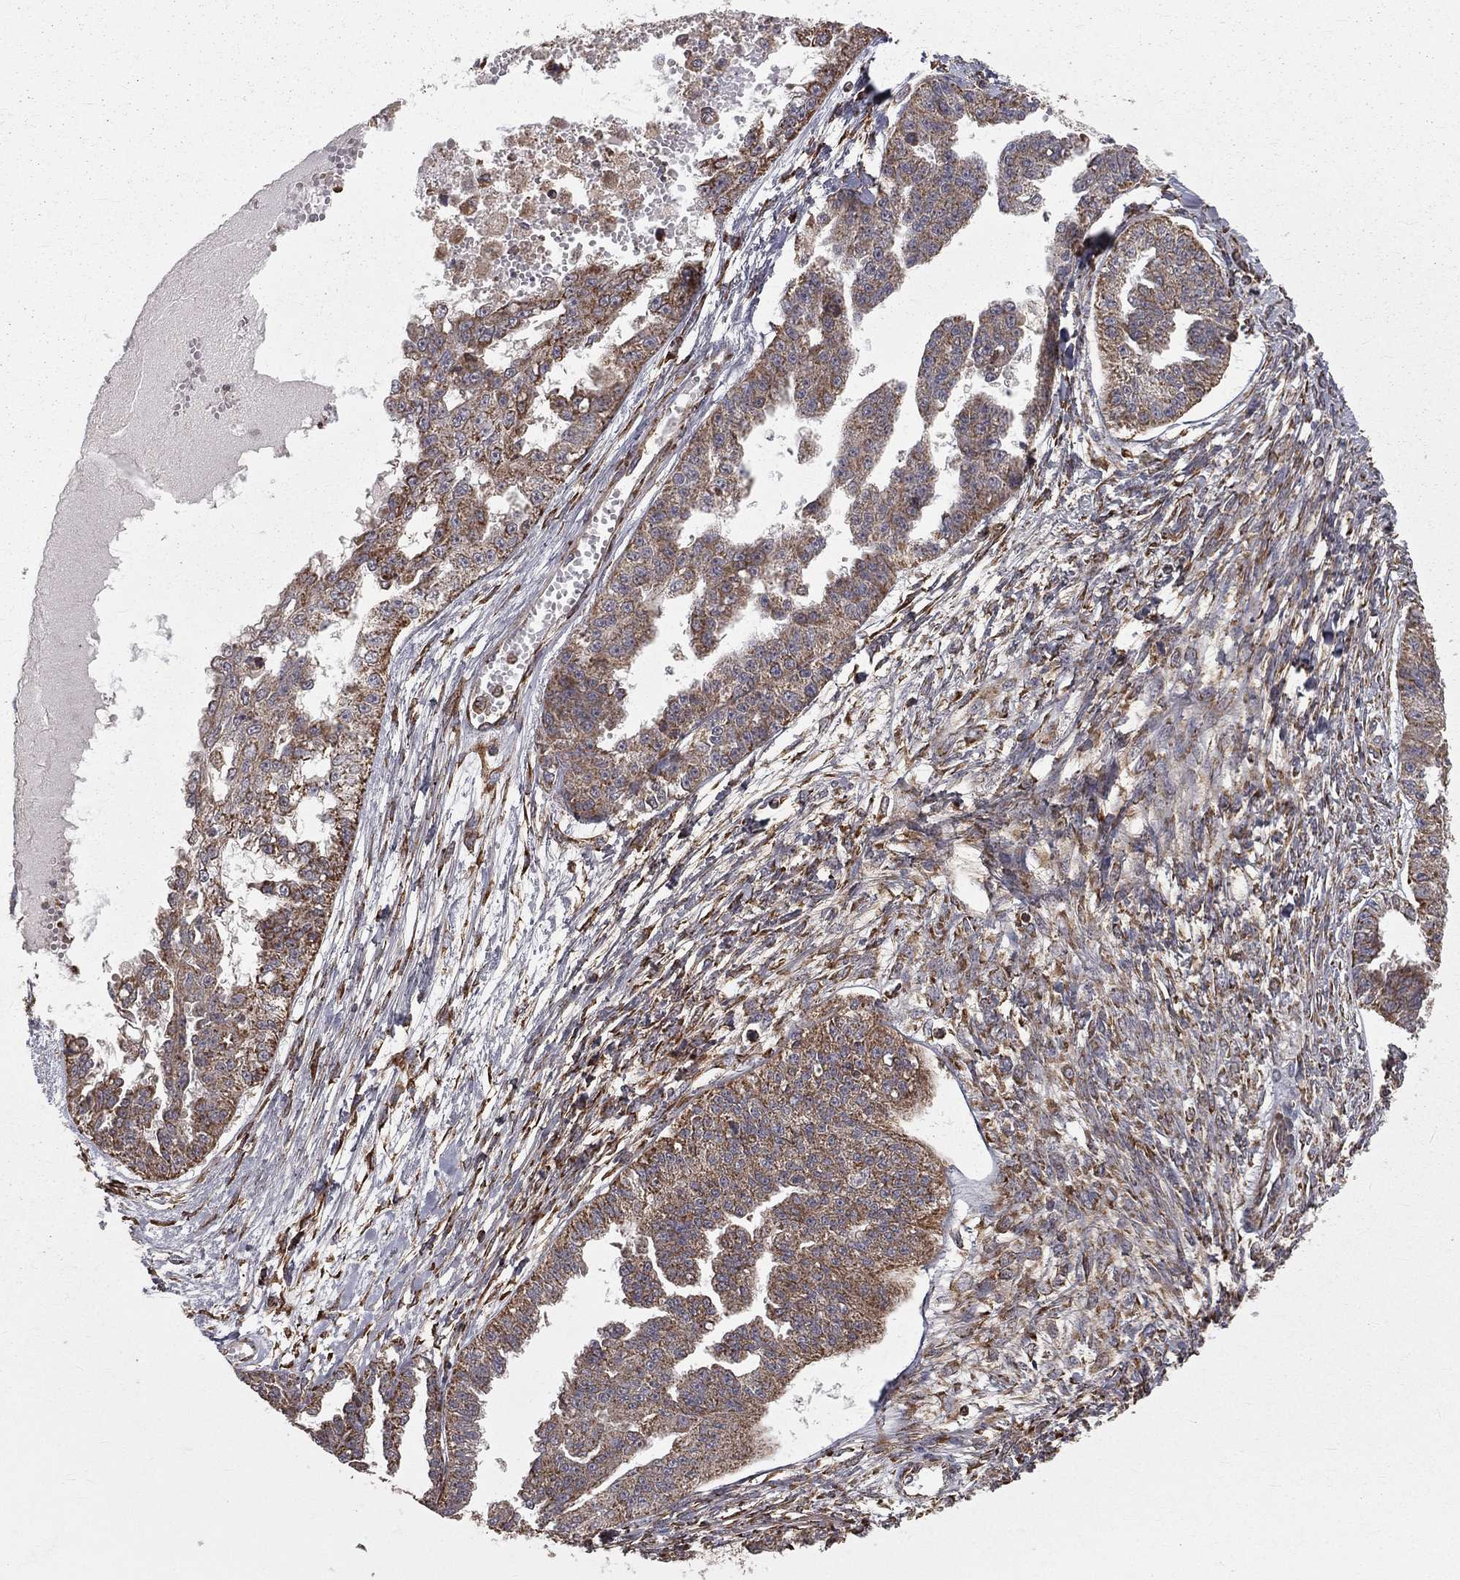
{"staining": {"intensity": "moderate", "quantity": ">75%", "location": "cytoplasmic/membranous"}, "tissue": "ovarian cancer", "cell_type": "Tumor cells", "image_type": "cancer", "snomed": [{"axis": "morphology", "description": "Cystadenocarcinoma, serous, NOS"}, {"axis": "topography", "description": "Ovary"}], "caption": "Immunohistochemical staining of ovarian serous cystadenocarcinoma shows medium levels of moderate cytoplasmic/membranous protein expression in approximately >75% of tumor cells.", "gene": "OLFML1", "patient": {"sex": "female", "age": 58}}